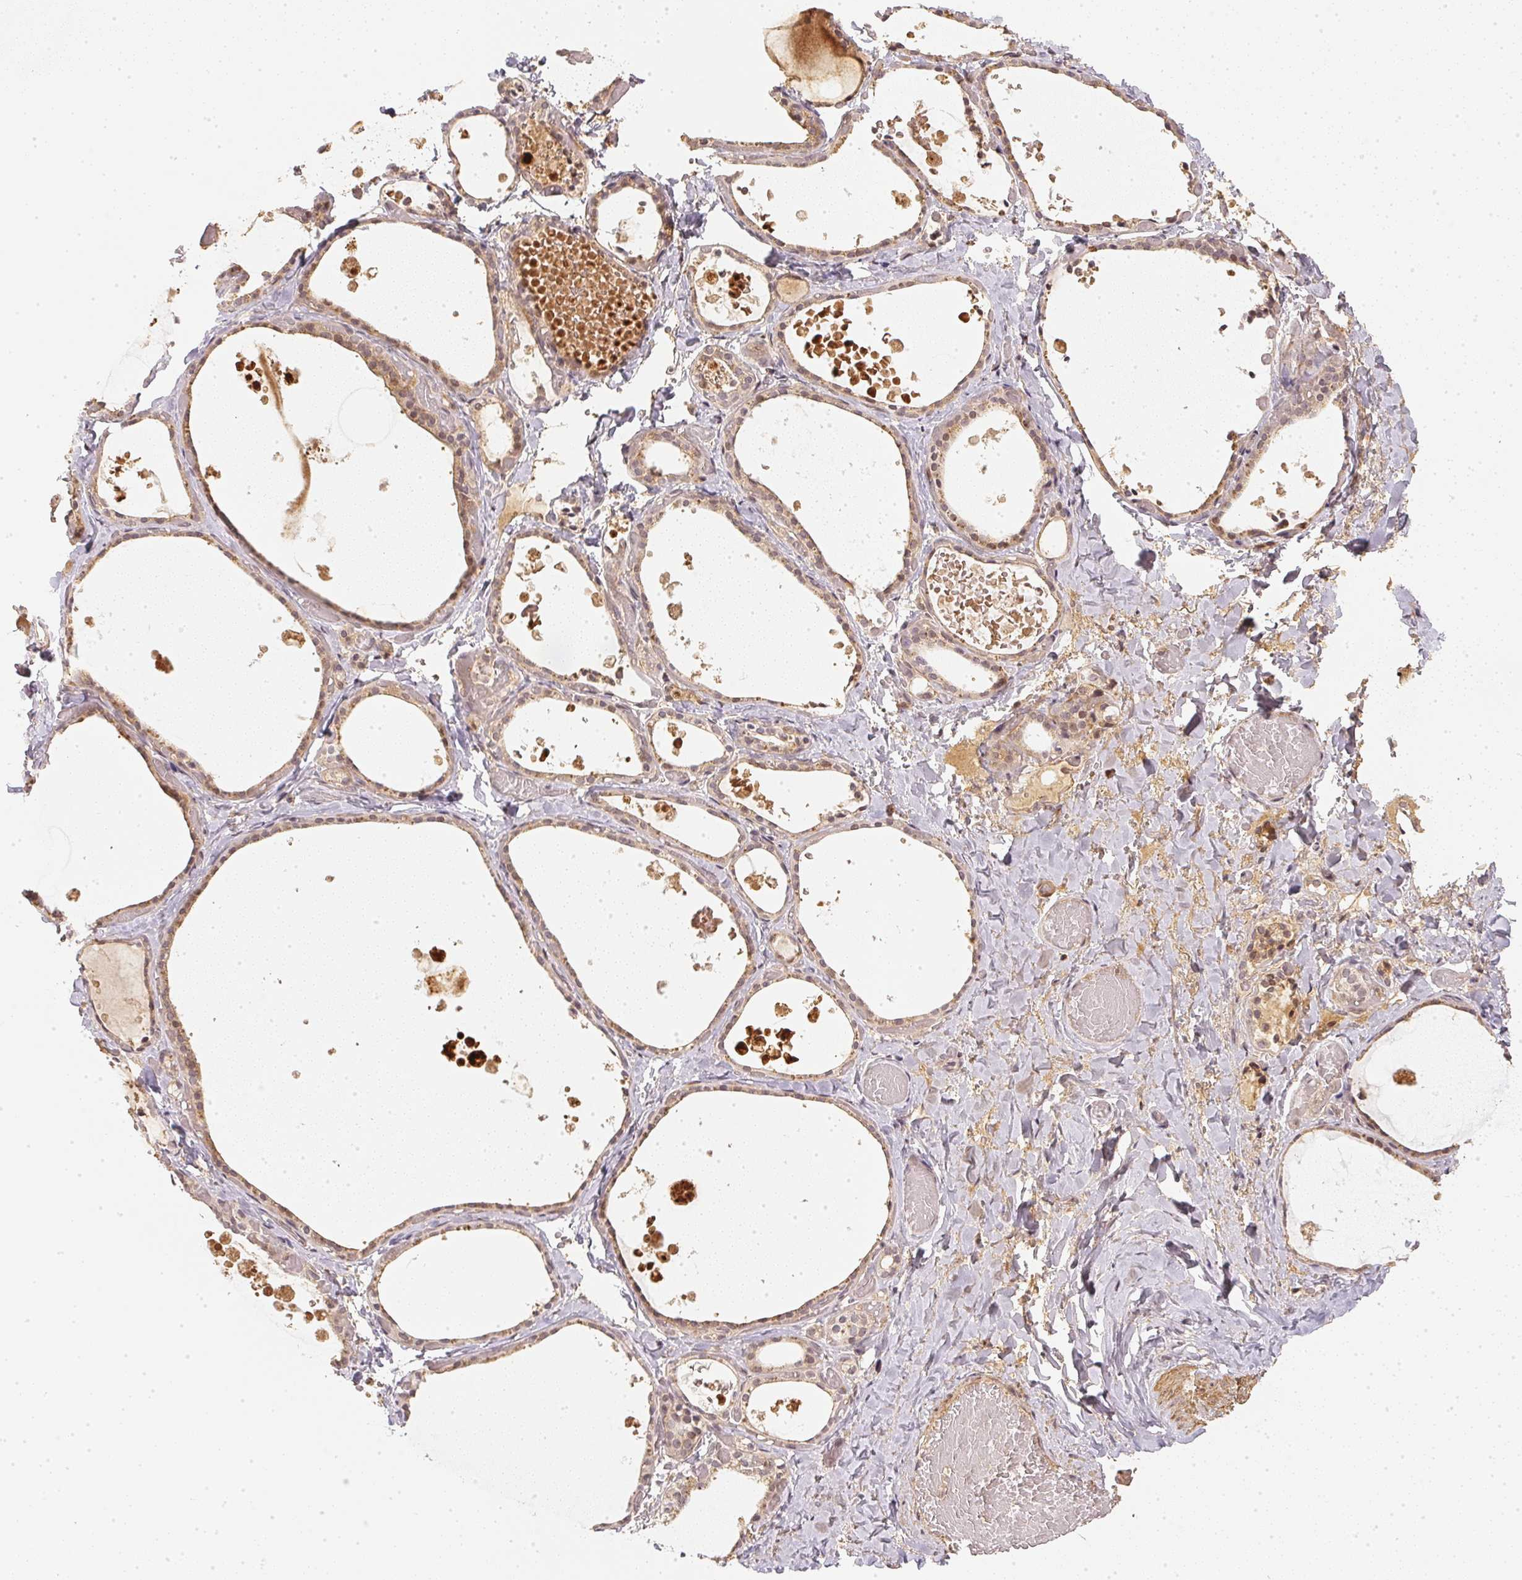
{"staining": {"intensity": "negative", "quantity": "none", "location": "none"}, "tissue": "thyroid gland", "cell_type": "Glandular cells", "image_type": "normal", "snomed": [{"axis": "morphology", "description": "Normal tissue, NOS"}, {"axis": "topography", "description": "Thyroid gland"}], "caption": "High magnification brightfield microscopy of benign thyroid gland stained with DAB (3,3'-diaminobenzidine) (brown) and counterstained with hematoxylin (blue): glandular cells show no significant expression. (DAB IHC visualized using brightfield microscopy, high magnification).", "gene": "SERPINE1", "patient": {"sex": "female", "age": 56}}